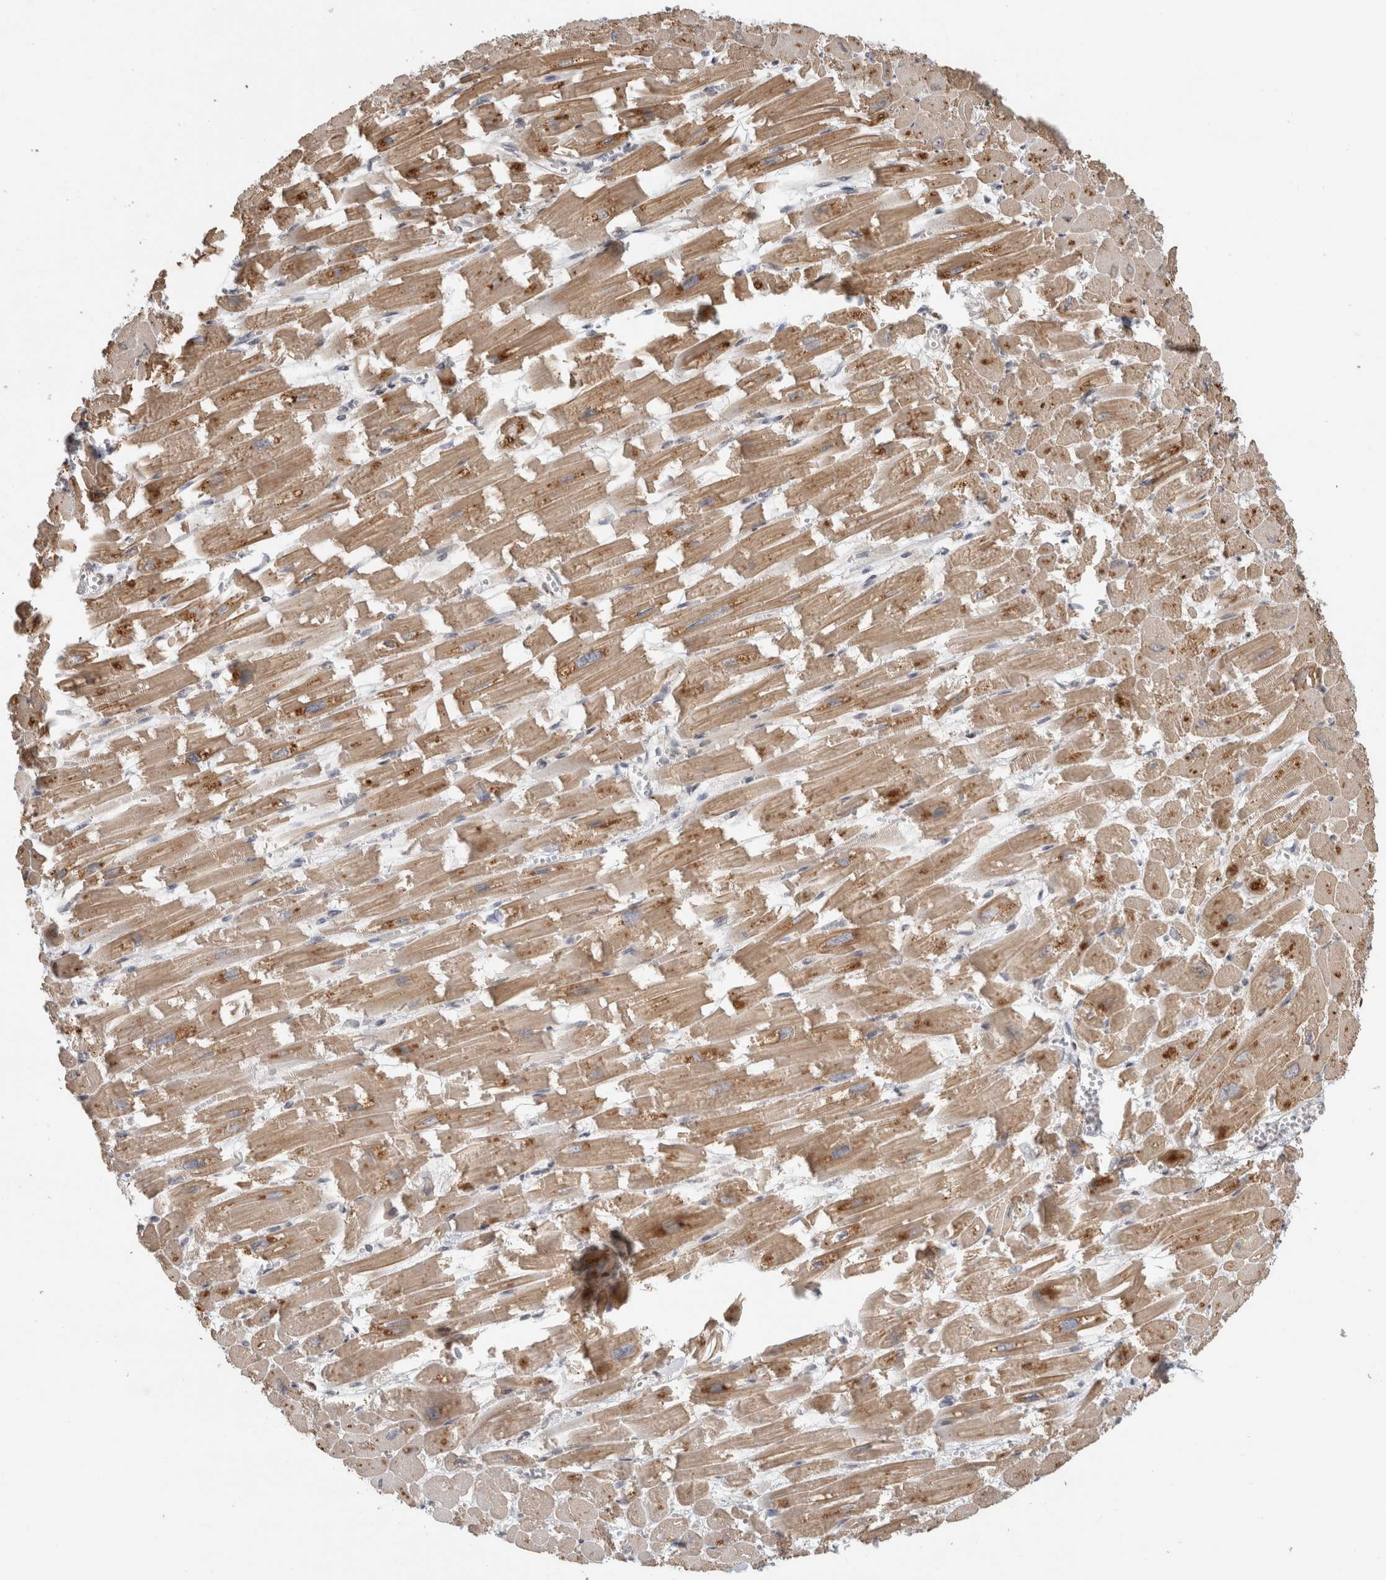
{"staining": {"intensity": "moderate", "quantity": ">75%", "location": "cytoplasmic/membranous"}, "tissue": "heart muscle", "cell_type": "Cardiomyocytes", "image_type": "normal", "snomed": [{"axis": "morphology", "description": "Normal tissue, NOS"}, {"axis": "topography", "description": "Heart"}], "caption": "Moderate cytoplasmic/membranous positivity is identified in about >75% of cardiomyocytes in unremarkable heart muscle.", "gene": "NAB2", "patient": {"sex": "male", "age": 54}}